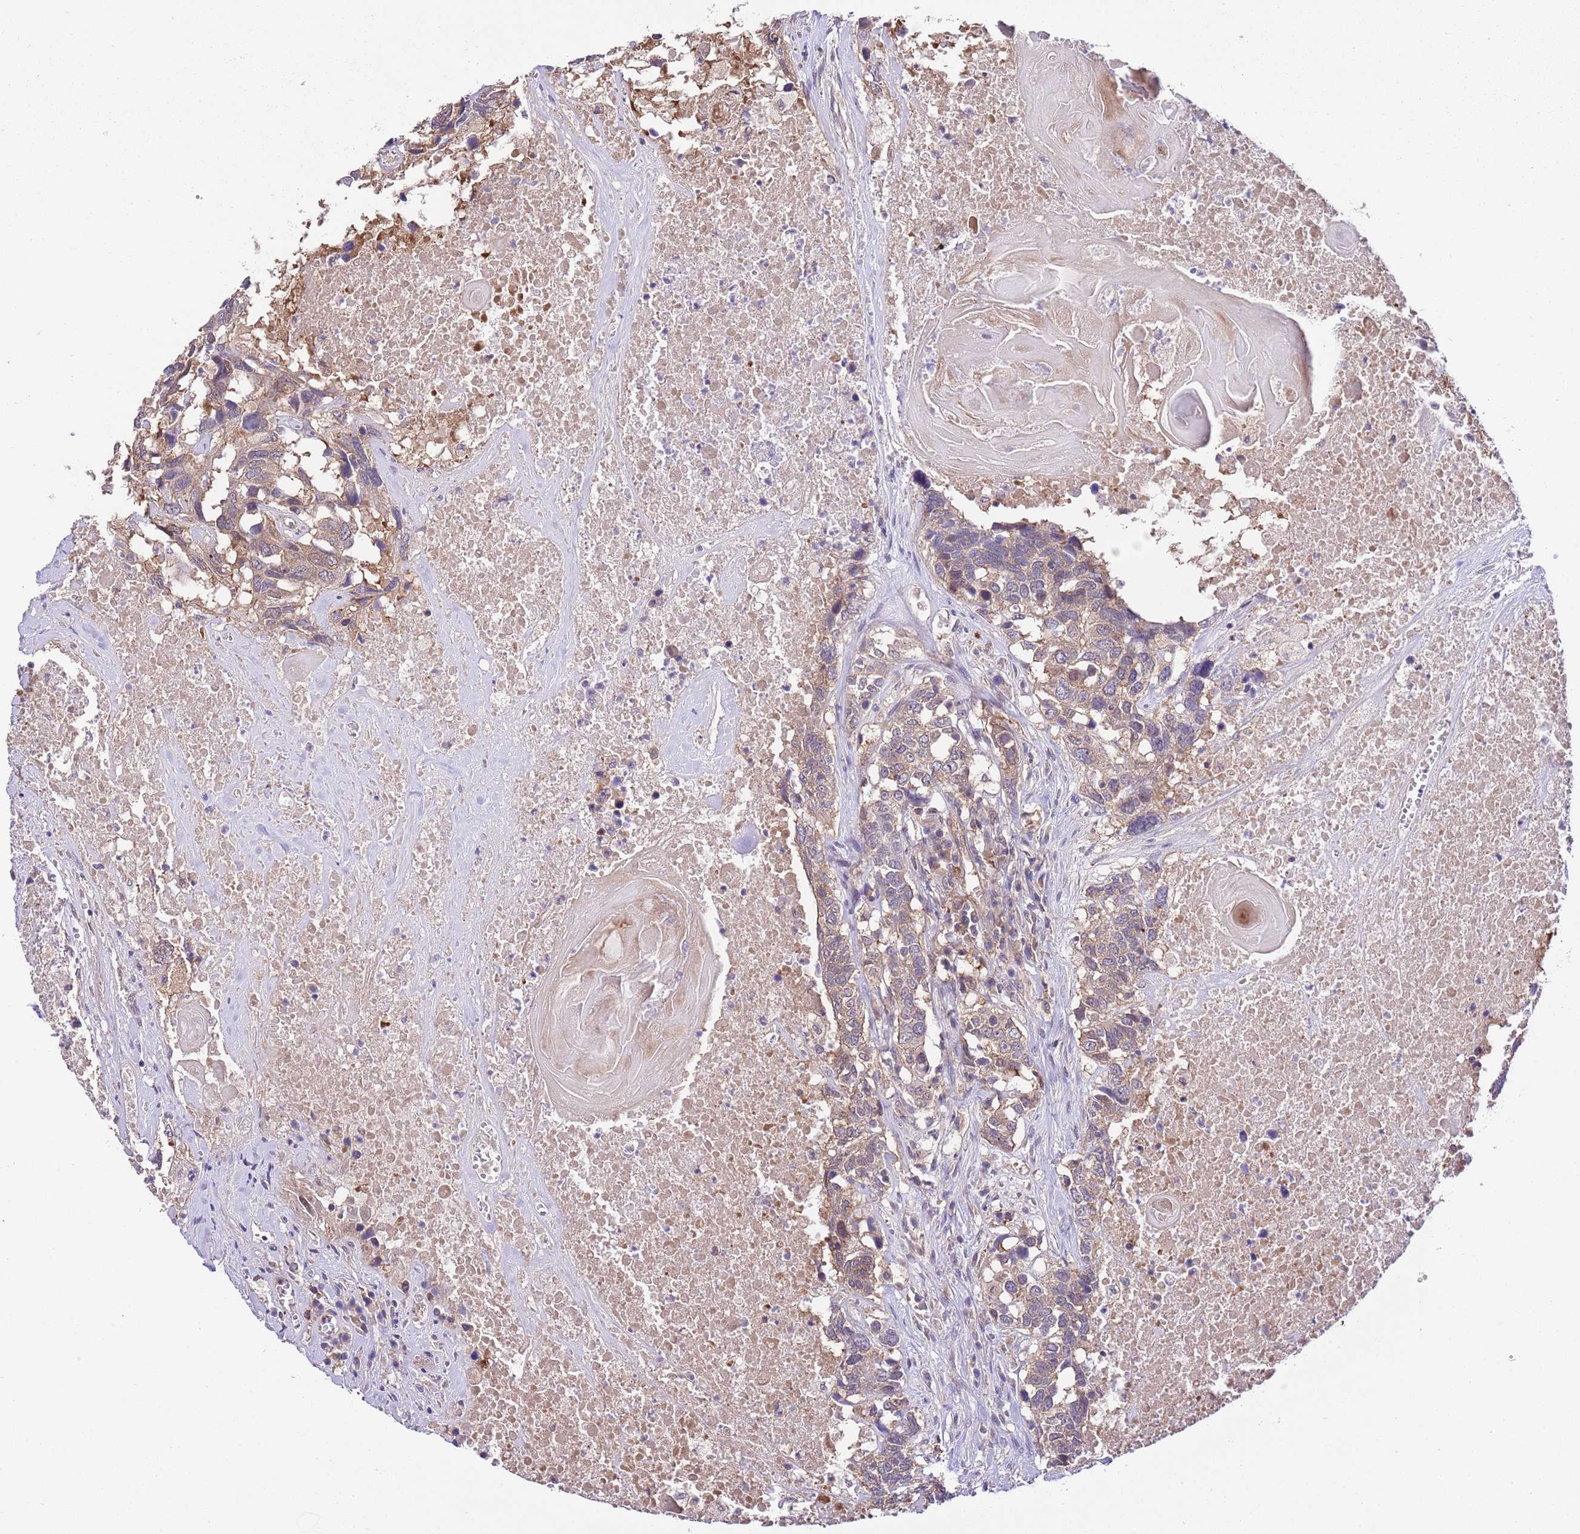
{"staining": {"intensity": "weak", "quantity": ">75%", "location": "cytoplasmic/membranous"}, "tissue": "head and neck cancer", "cell_type": "Tumor cells", "image_type": "cancer", "snomed": [{"axis": "morphology", "description": "Squamous cell carcinoma, NOS"}, {"axis": "topography", "description": "Head-Neck"}], "caption": "Squamous cell carcinoma (head and neck) tissue reveals weak cytoplasmic/membranous positivity in about >75% of tumor cells, visualized by immunohistochemistry.", "gene": "DONSON", "patient": {"sex": "male", "age": 66}}